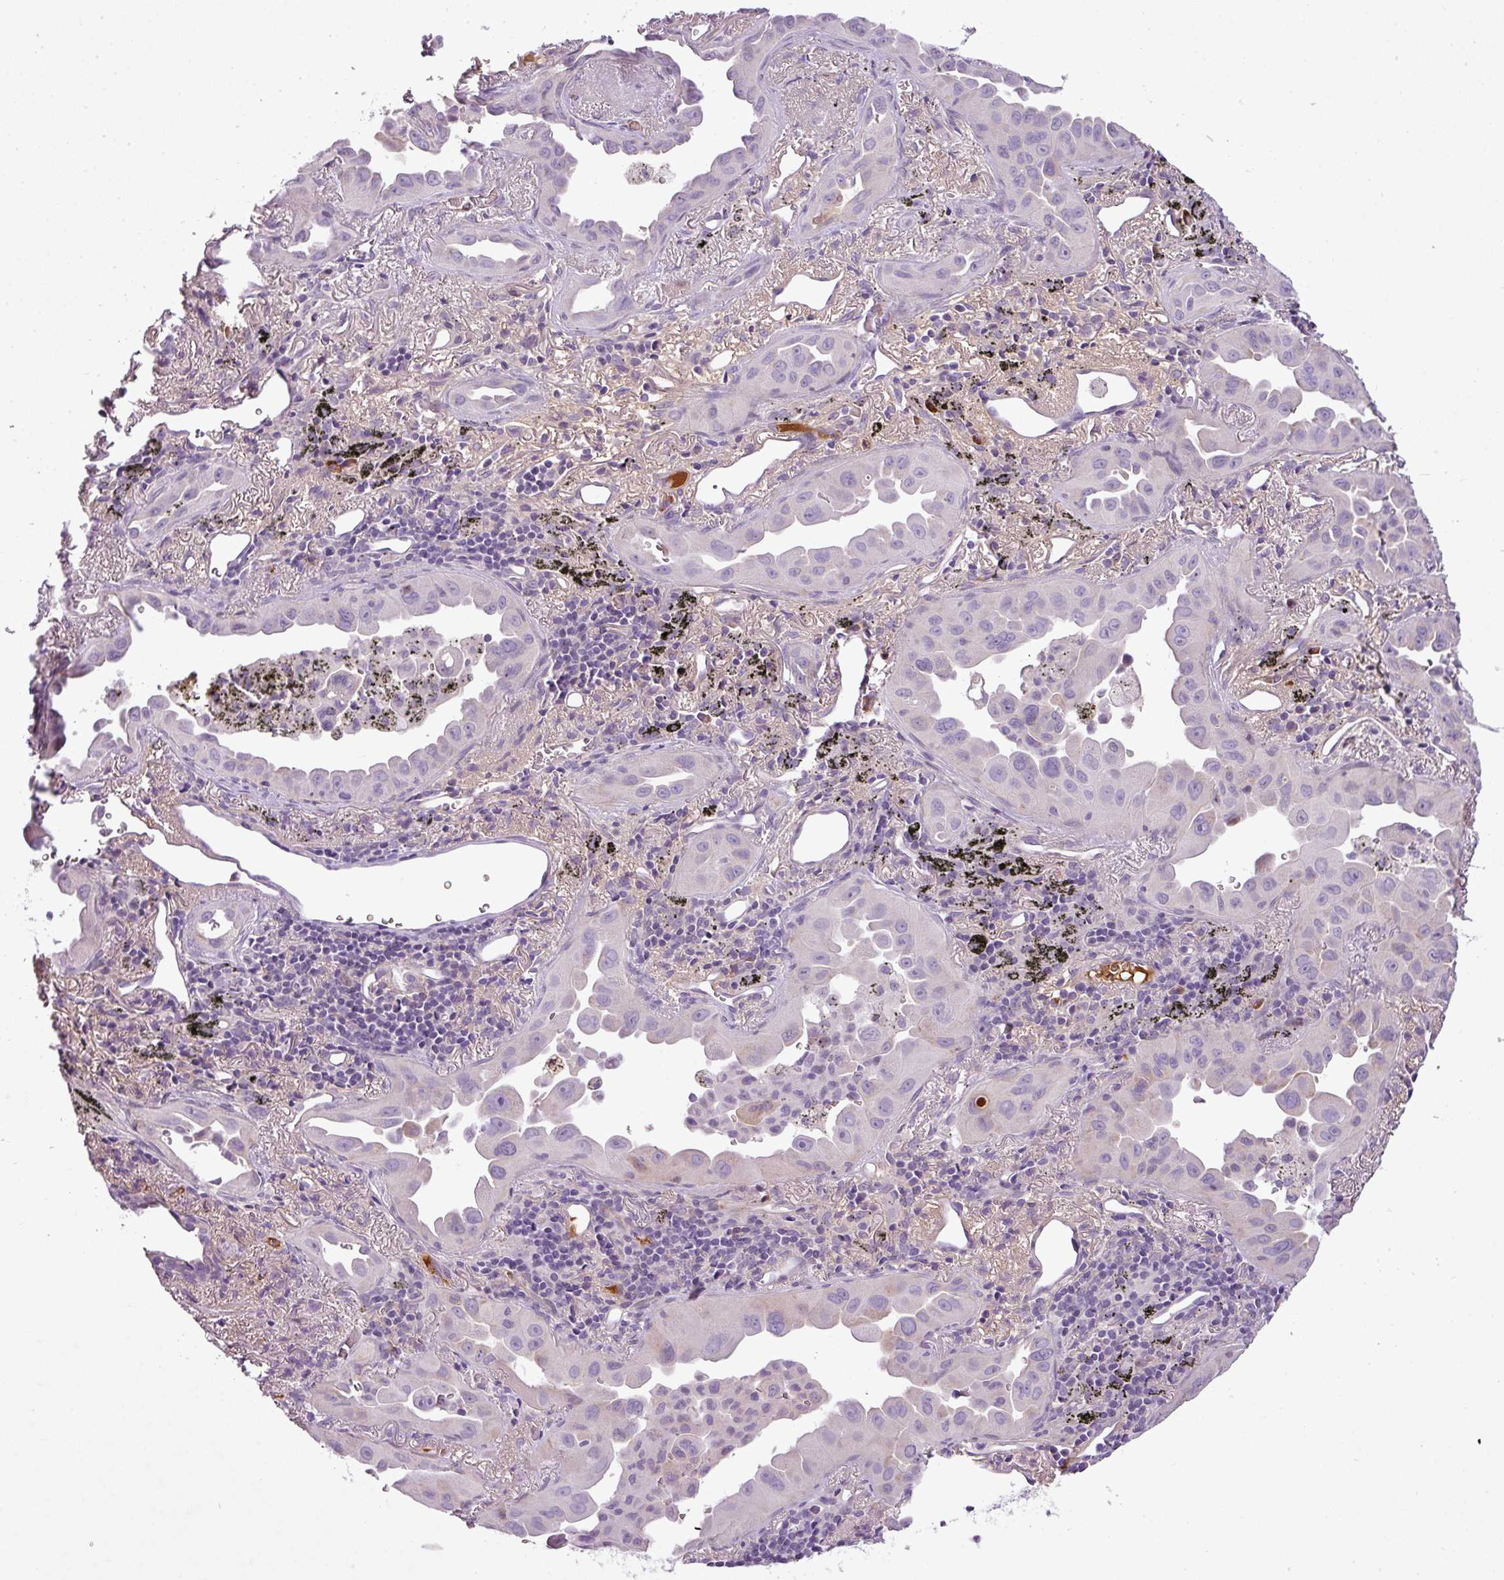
{"staining": {"intensity": "weak", "quantity": "<25%", "location": "cytoplasmic/membranous"}, "tissue": "lung cancer", "cell_type": "Tumor cells", "image_type": "cancer", "snomed": [{"axis": "morphology", "description": "Adenocarcinoma, NOS"}, {"axis": "topography", "description": "Lung"}], "caption": "Micrograph shows no significant protein expression in tumor cells of lung adenocarcinoma.", "gene": "C4B", "patient": {"sex": "male", "age": 68}}